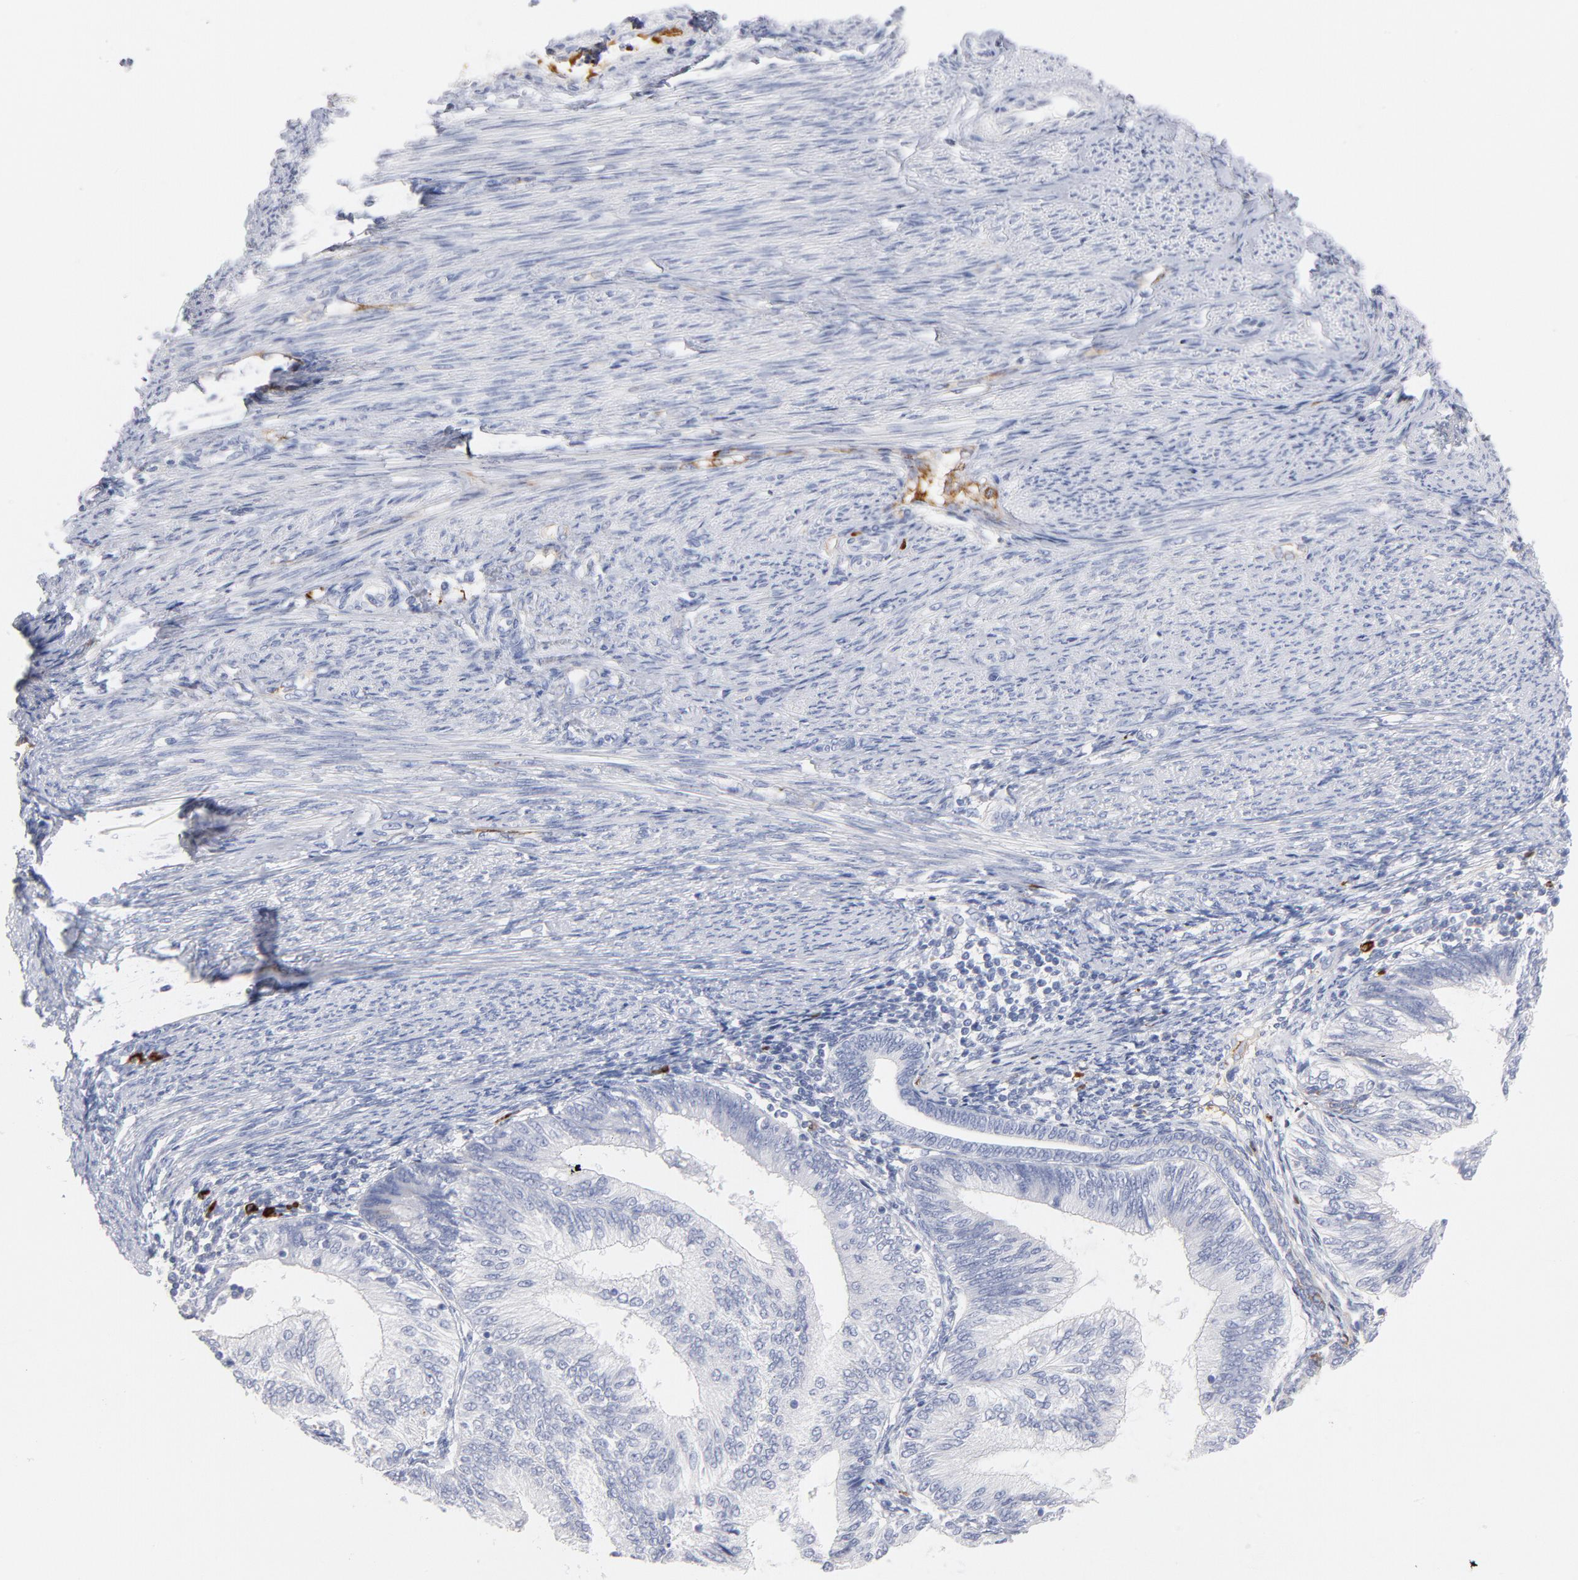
{"staining": {"intensity": "negative", "quantity": "none", "location": "none"}, "tissue": "endometrial cancer", "cell_type": "Tumor cells", "image_type": "cancer", "snomed": [{"axis": "morphology", "description": "Adenocarcinoma, NOS"}, {"axis": "topography", "description": "Endometrium"}], "caption": "There is no significant staining in tumor cells of endometrial cancer (adenocarcinoma).", "gene": "PLAT", "patient": {"sex": "female", "age": 55}}